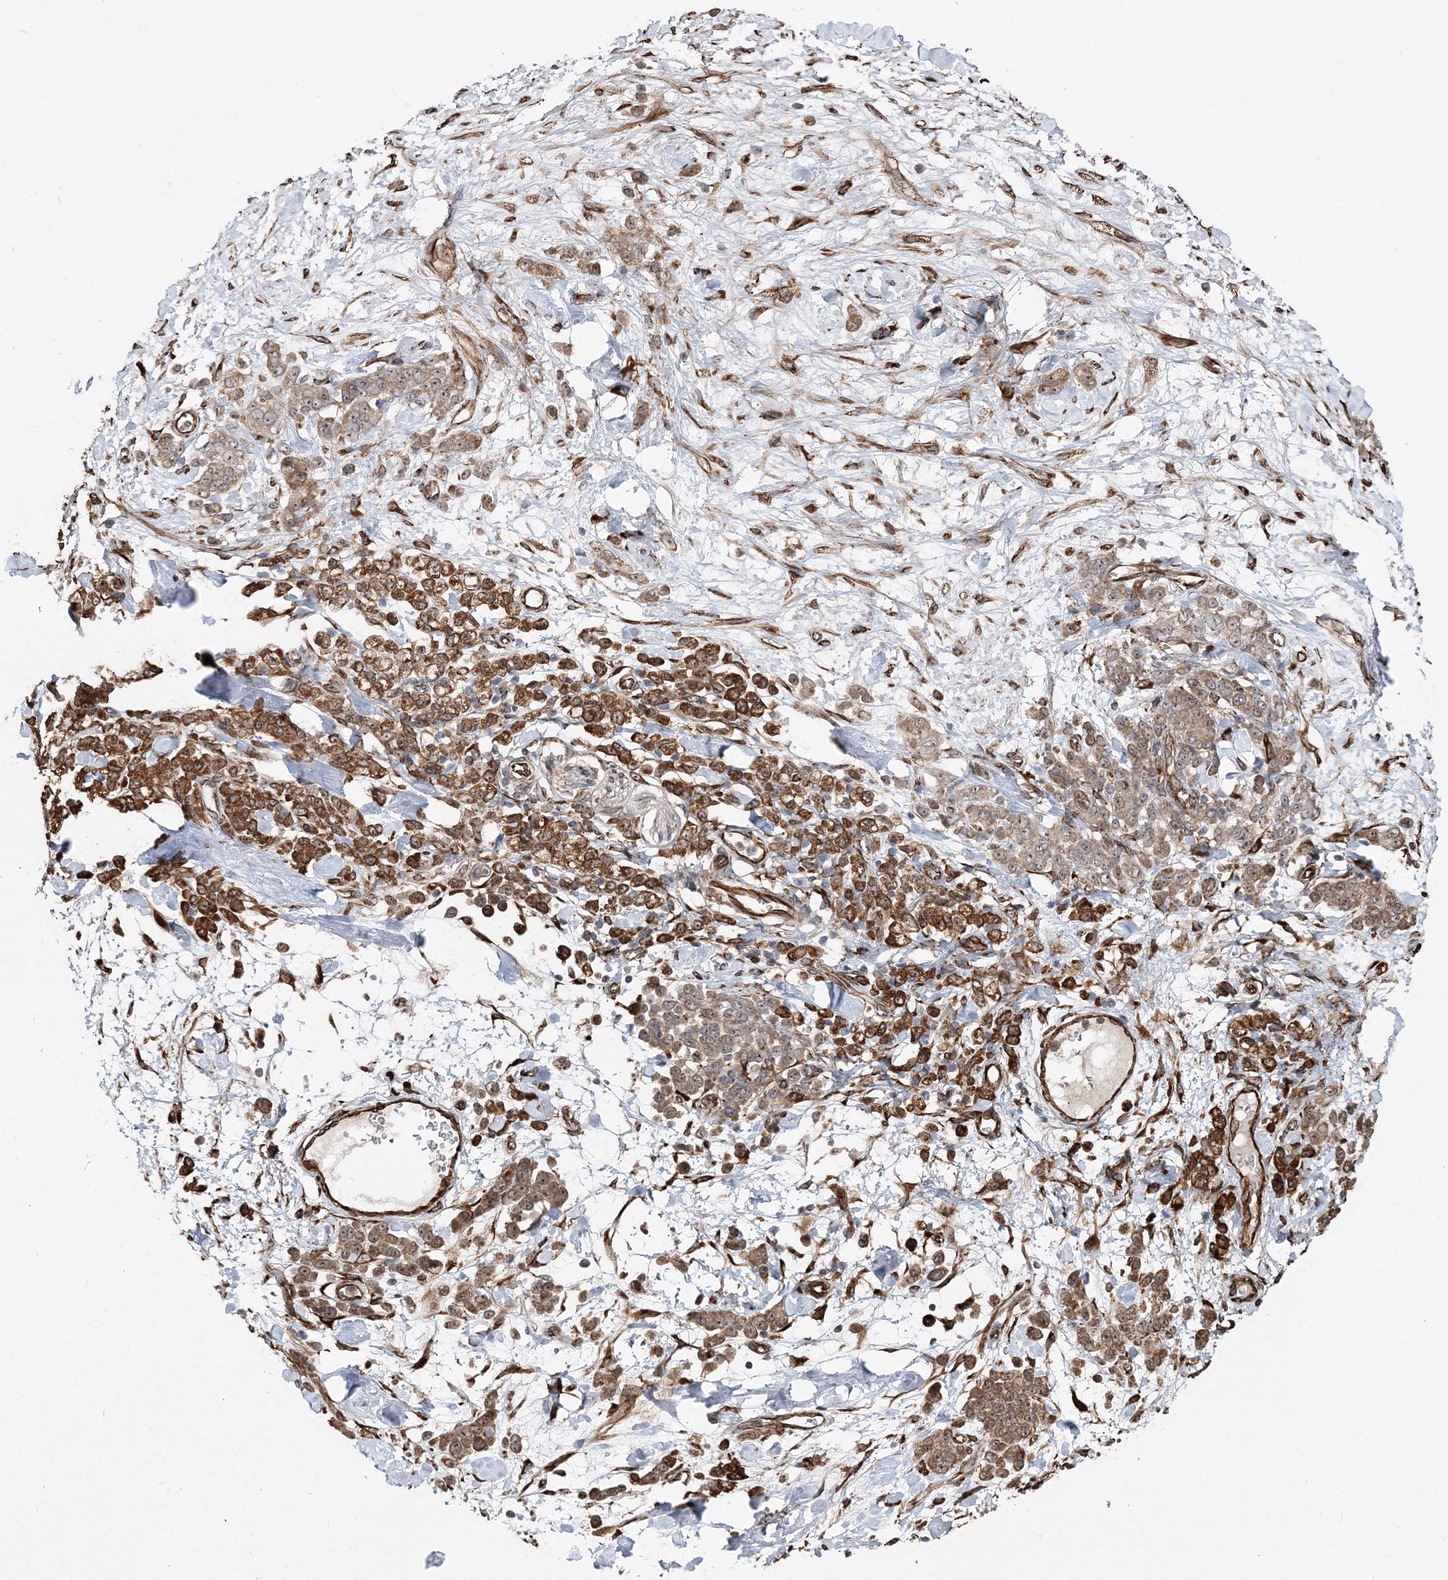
{"staining": {"intensity": "moderate", "quantity": ">75%", "location": "cytoplasmic/membranous"}, "tissue": "stomach cancer", "cell_type": "Tumor cells", "image_type": "cancer", "snomed": [{"axis": "morphology", "description": "Normal tissue, NOS"}, {"axis": "morphology", "description": "Adenocarcinoma, NOS"}, {"axis": "topography", "description": "Stomach"}], "caption": "Stomach adenocarcinoma was stained to show a protein in brown. There is medium levels of moderate cytoplasmic/membranous staining in approximately >75% of tumor cells.", "gene": "SCRN3", "patient": {"sex": "male", "age": 82}}